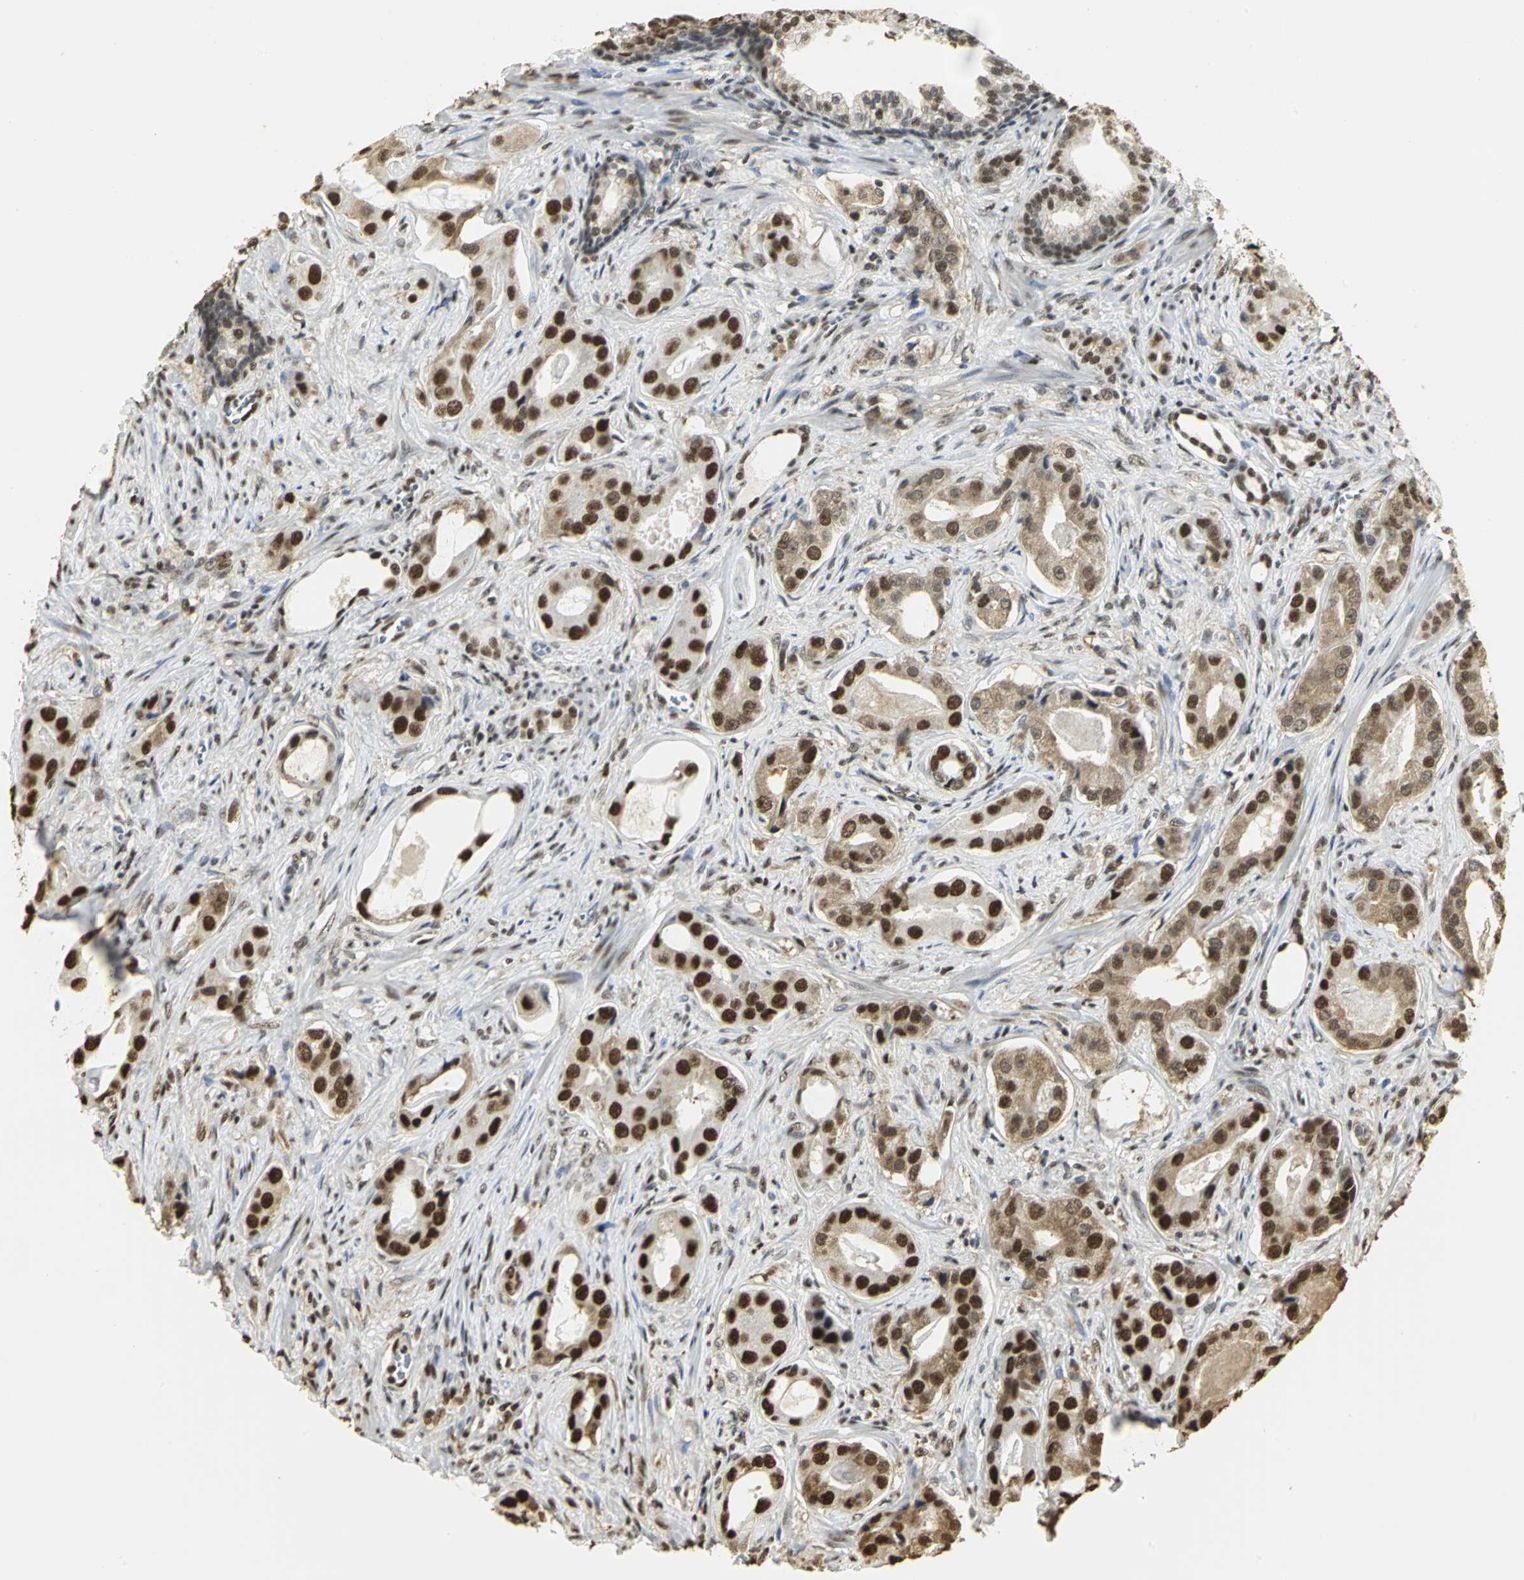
{"staining": {"intensity": "strong", "quantity": ">75%", "location": "cytoplasmic/membranous,nuclear"}, "tissue": "prostate cancer", "cell_type": "Tumor cells", "image_type": "cancer", "snomed": [{"axis": "morphology", "description": "Adenocarcinoma, Low grade"}, {"axis": "topography", "description": "Prostate"}], "caption": "A micrograph showing strong cytoplasmic/membranous and nuclear expression in approximately >75% of tumor cells in prostate cancer (low-grade adenocarcinoma), as visualized by brown immunohistochemical staining.", "gene": "SET", "patient": {"sex": "male", "age": 59}}